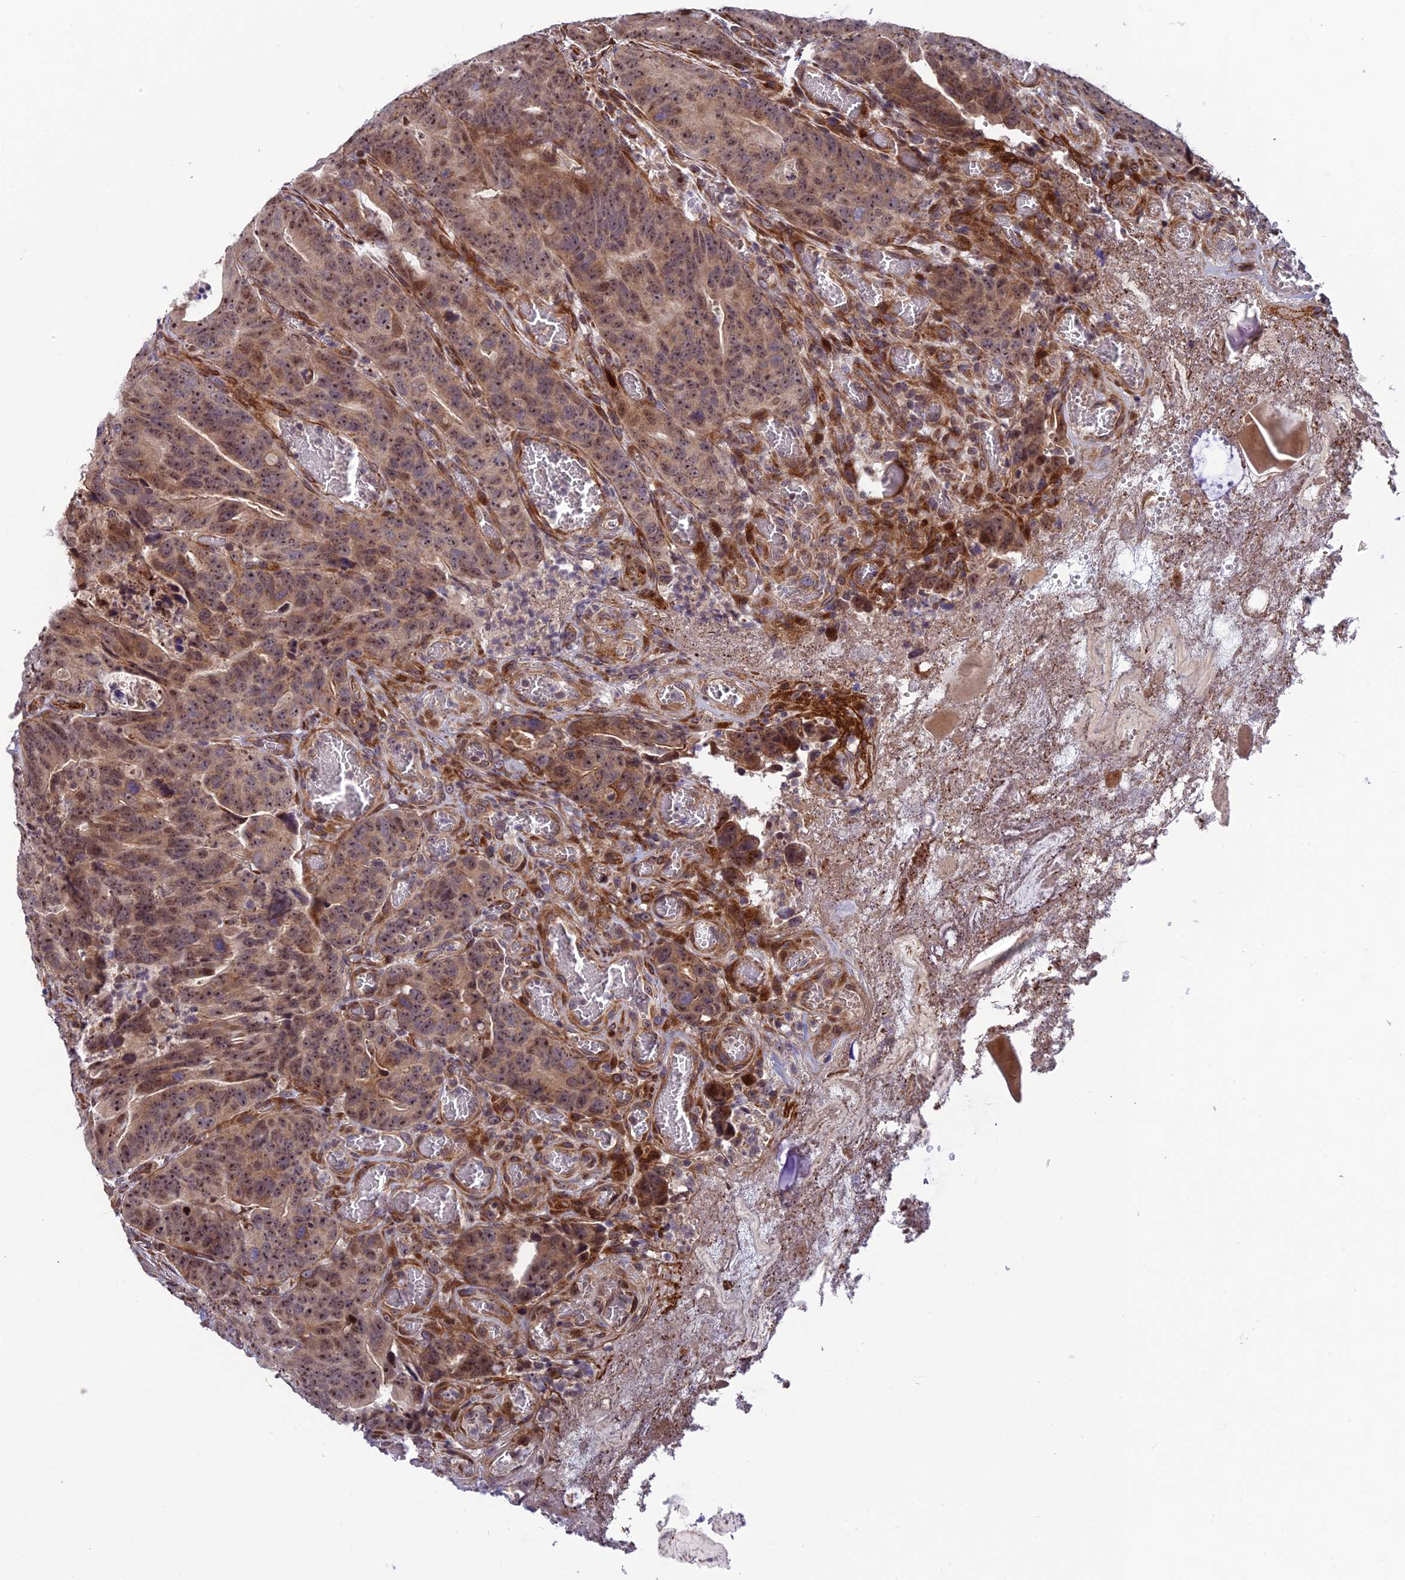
{"staining": {"intensity": "moderate", "quantity": ">75%", "location": "cytoplasmic/membranous,nuclear"}, "tissue": "colorectal cancer", "cell_type": "Tumor cells", "image_type": "cancer", "snomed": [{"axis": "morphology", "description": "Adenocarcinoma, NOS"}, {"axis": "topography", "description": "Colon"}], "caption": "The immunohistochemical stain highlights moderate cytoplasmic/membranous and nuclear expression in tumor cells of colorectal adenocarcinoma tissue.", "gene": "SMIM7", "patient": {"sex": "female", "age": 82}}